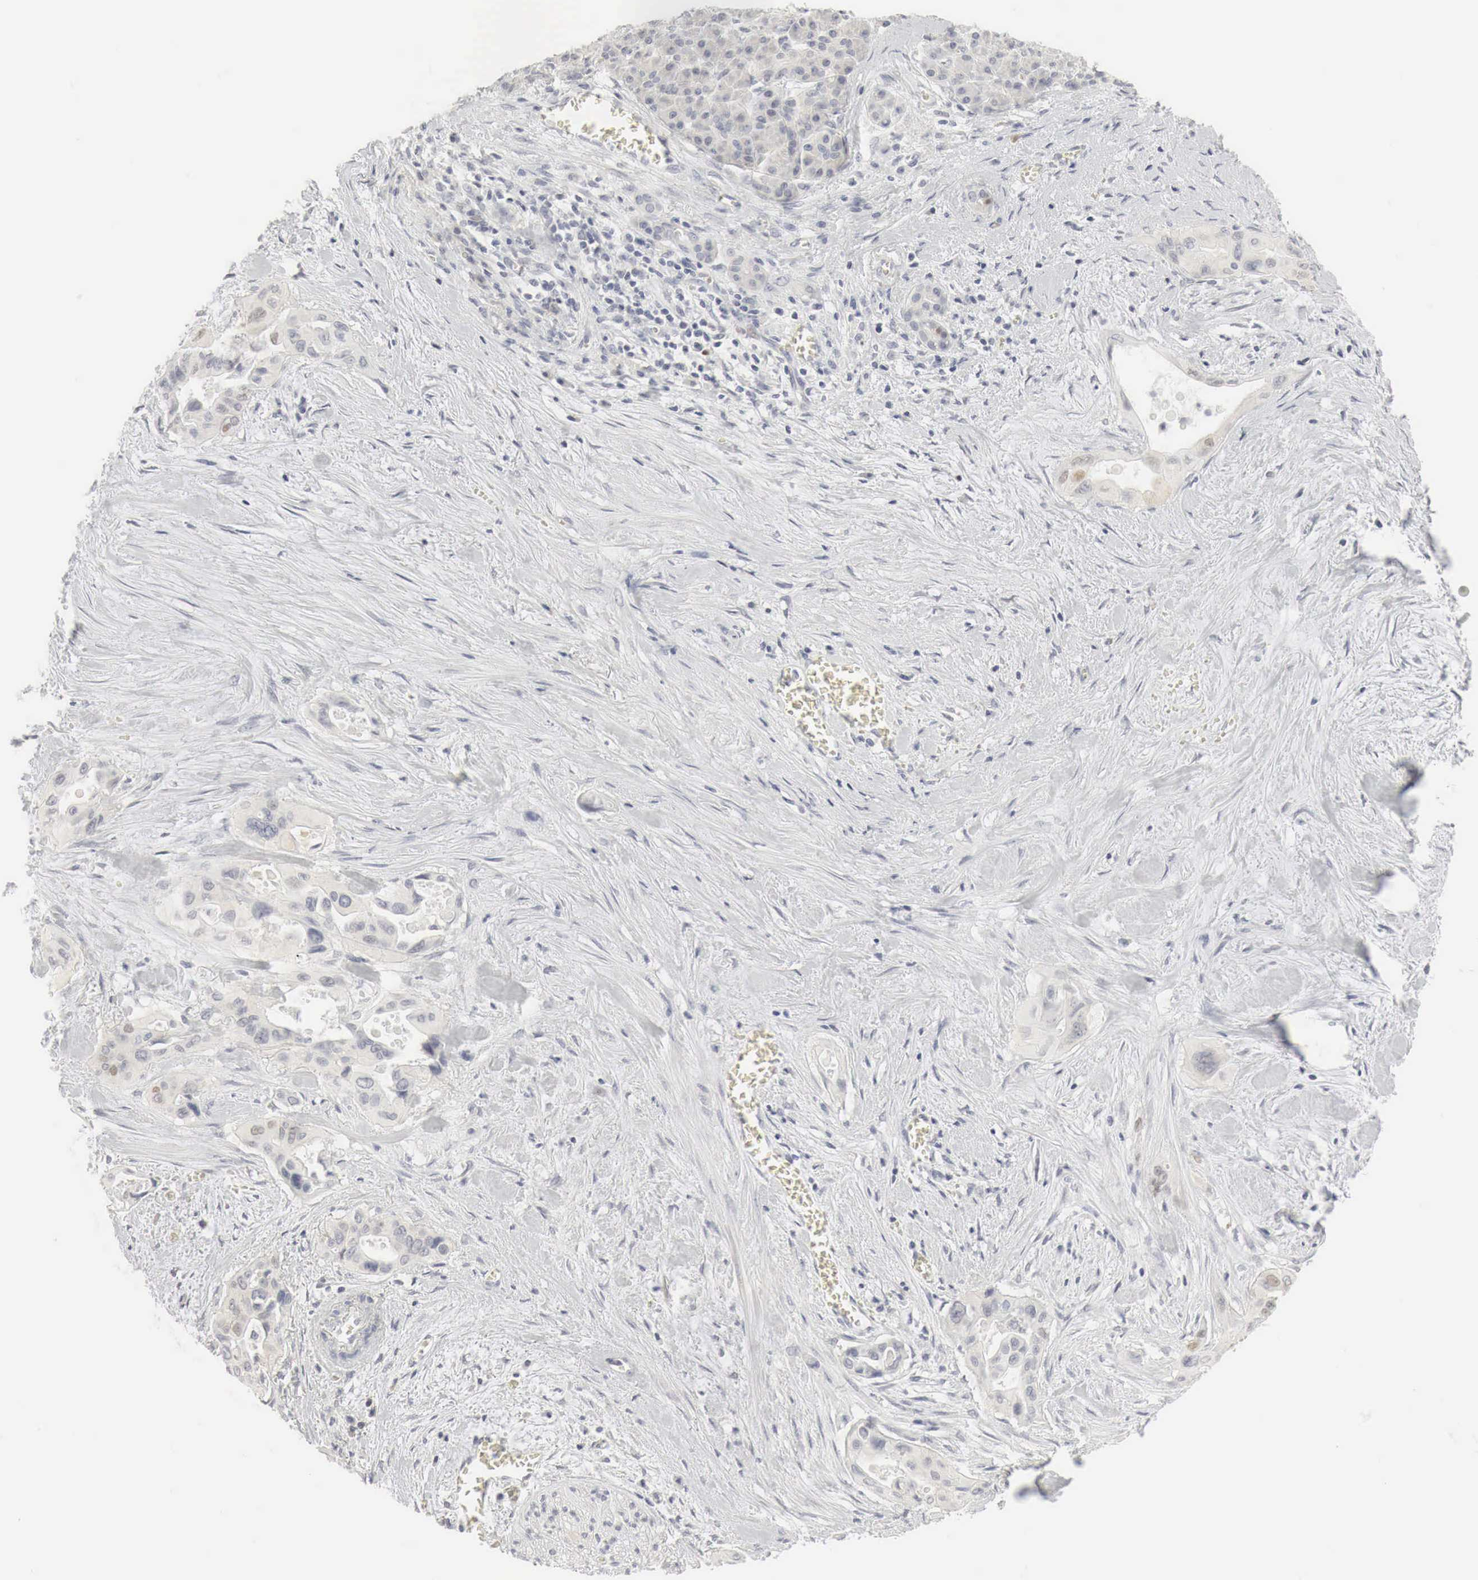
{"staining": {"intensity": "weak", "quantity": "<25%", "location": "nuclear"}, "tissue": "pancreatic cancer", "cell_type": "Tumor cells", "image_type": "cancer", "snomed": [{"axis": "morphology", "description": "Adenocarcinoma, NOS"}, {"axis": "topography", "description": "Pancreas"}], "caption": "Human adenocarcinoma (pancreatic) stained for a protein using IHC demonstrates no staining in tumor cells.", "gene": "TP63", "patient": {"sex": "male", "age": 77}}